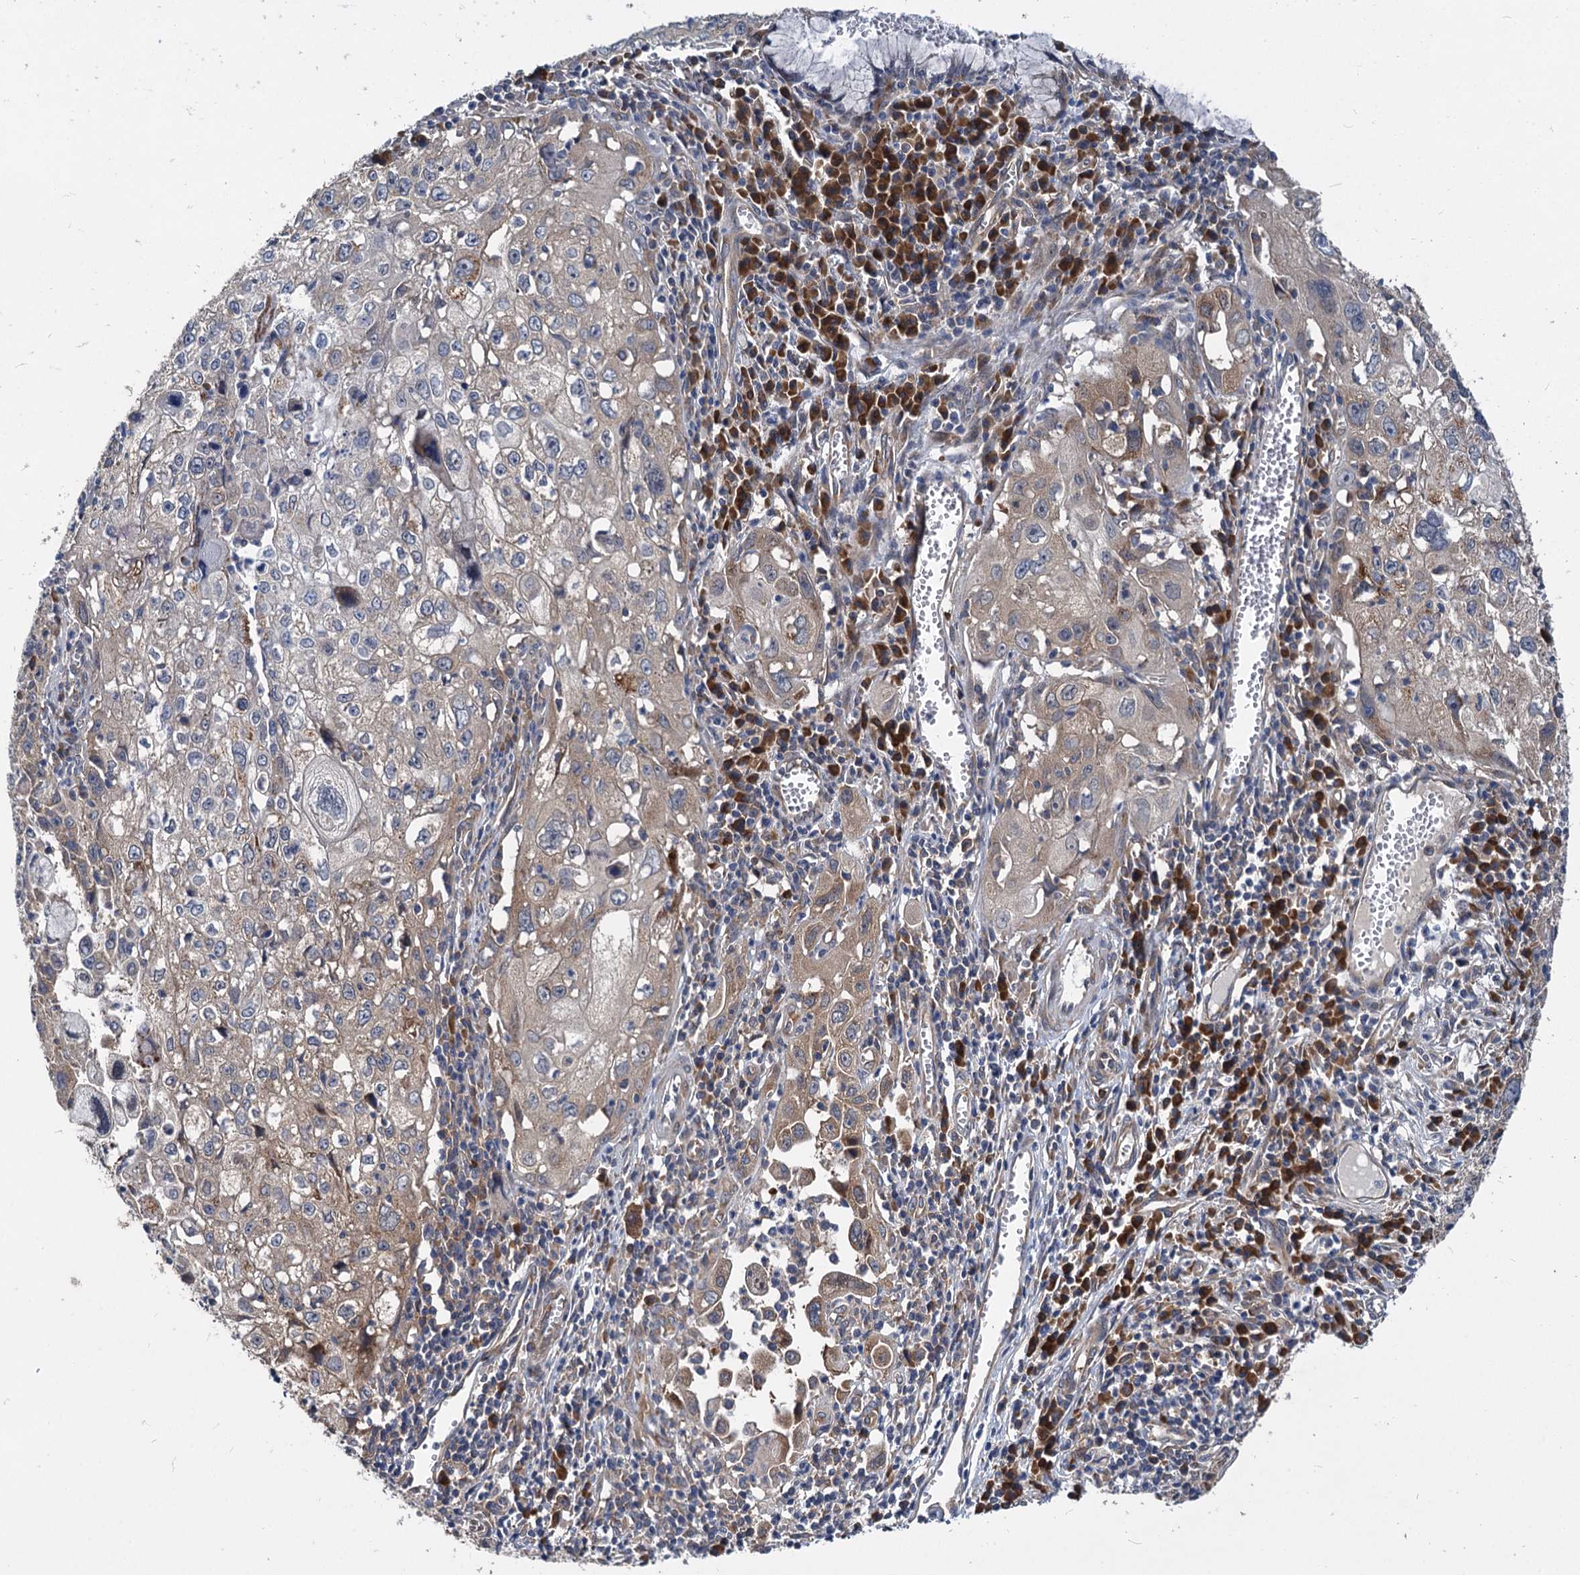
{"staining": {"intensity": "moderate", "quantity": "25%-75%", "location": "cytoplasmic/membranous"}, "tissue": "cervical cancer", "cell_type": "Tumor cells", "image_type": "cancer", "snomed": [{"axis": "morphology", "description": "Squamous cell carcinoma, NOS"}, {"axis": "topography", "description": "Cervix"}], "caption": "The image displays a brown stain indicating the presence of a protein in the cytoplasmic/membranous of tumor cells in cervical cancer.", "gene": "EIF2B2", "patient": {"sex": "female", "age": 42}}